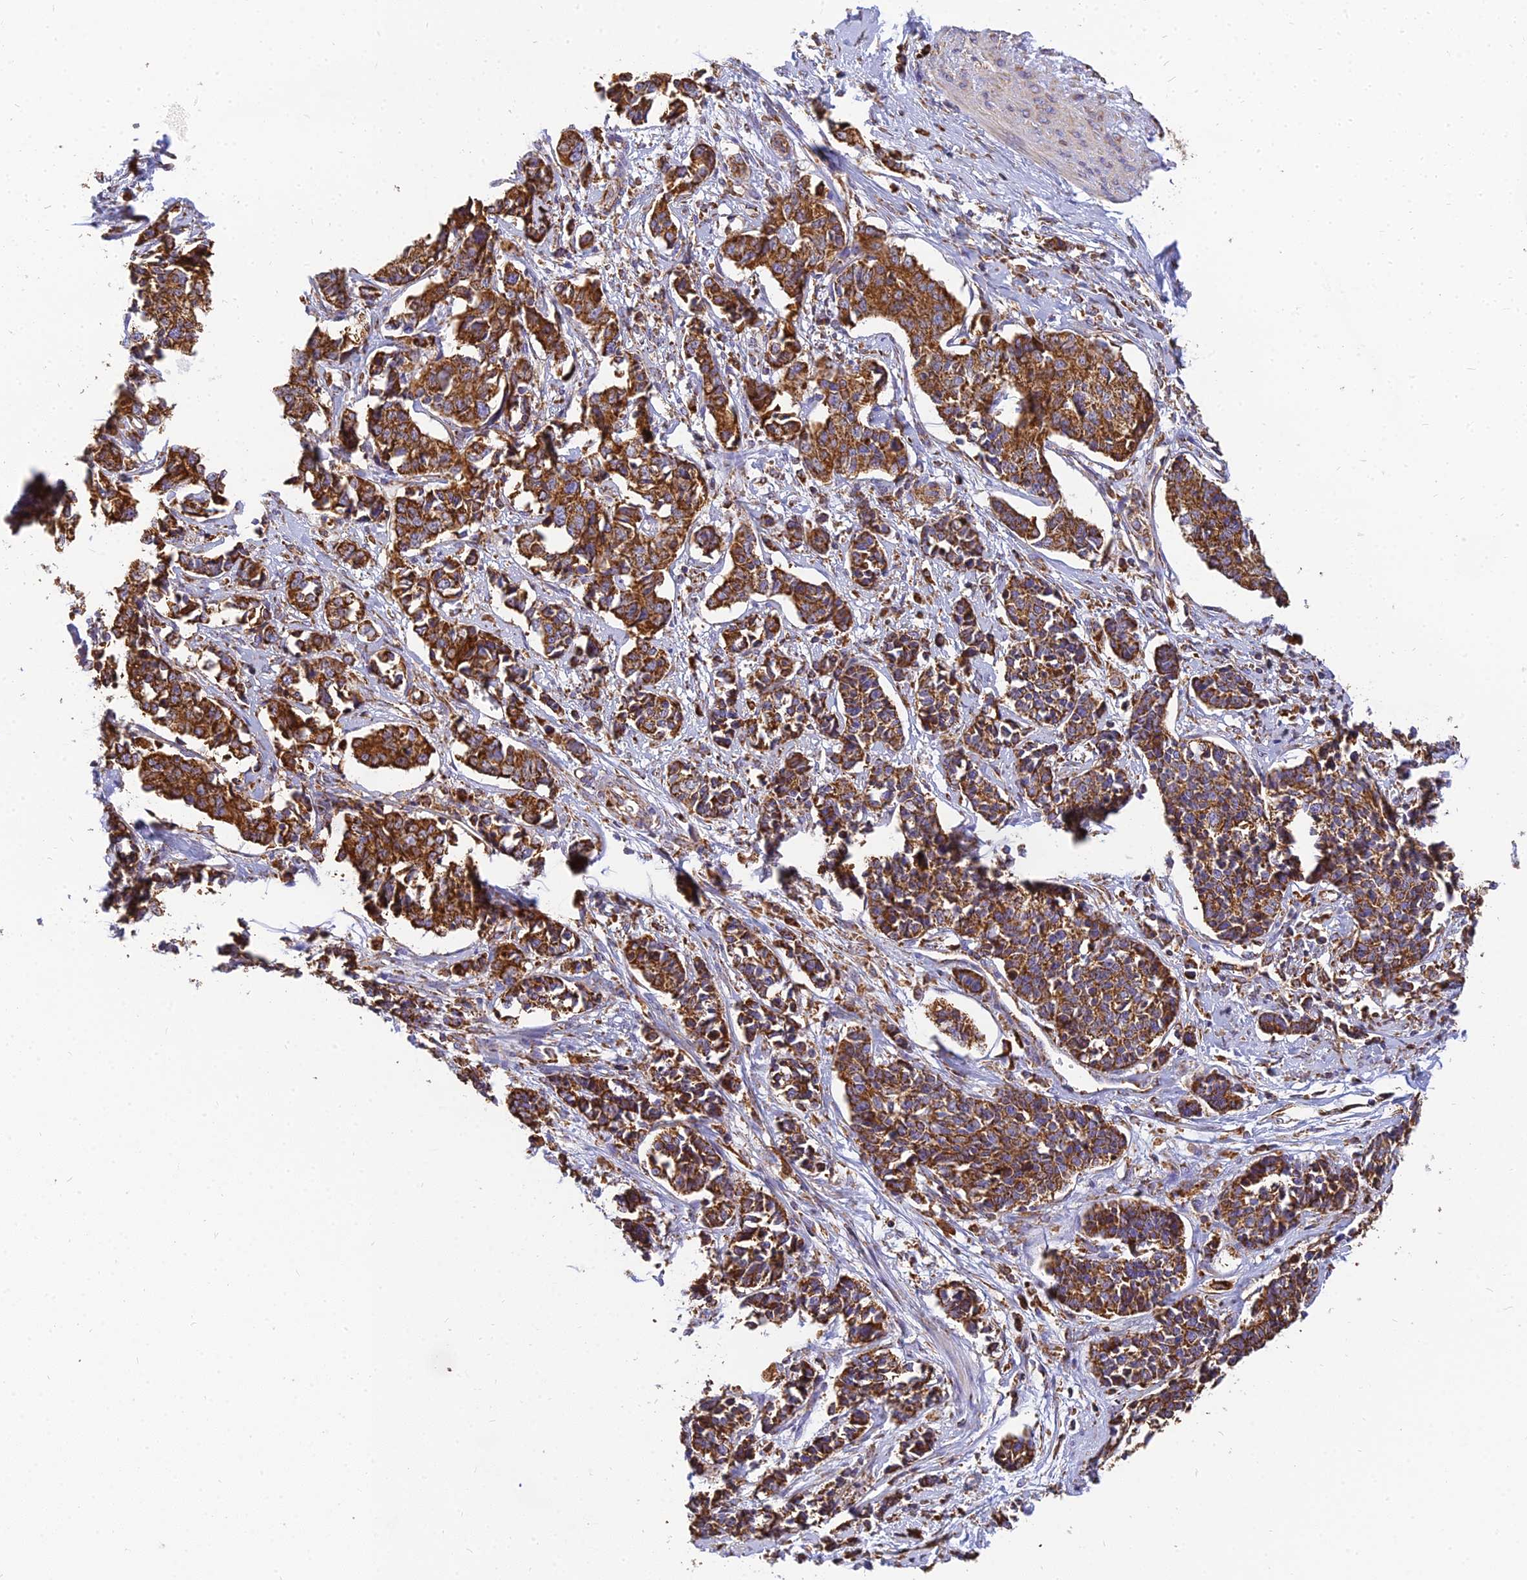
{"staining": {"intensity": "strong", "quantity": ">75%", "location": "cytoplasmic/membranous"}, "tissue": "cervical cancer", "cell_type": "Tumor cells", "image_type": "cancer", "snomed": [{"axis": "morphology", "description": "Normal tissue, NOS"}, {"axis": "morphology", "description": "Squamous cell carcinoma, NOS"}, {"axis": "topography", "description": "Cervix"}], "caption": "Protein expression analysis of cervical cancer exhibits strong cytoplasmic/membranous expression in about >75% of tumor cells.", "gene": "THUMPD2", "patient": {"sex": "female", "age": 35}}